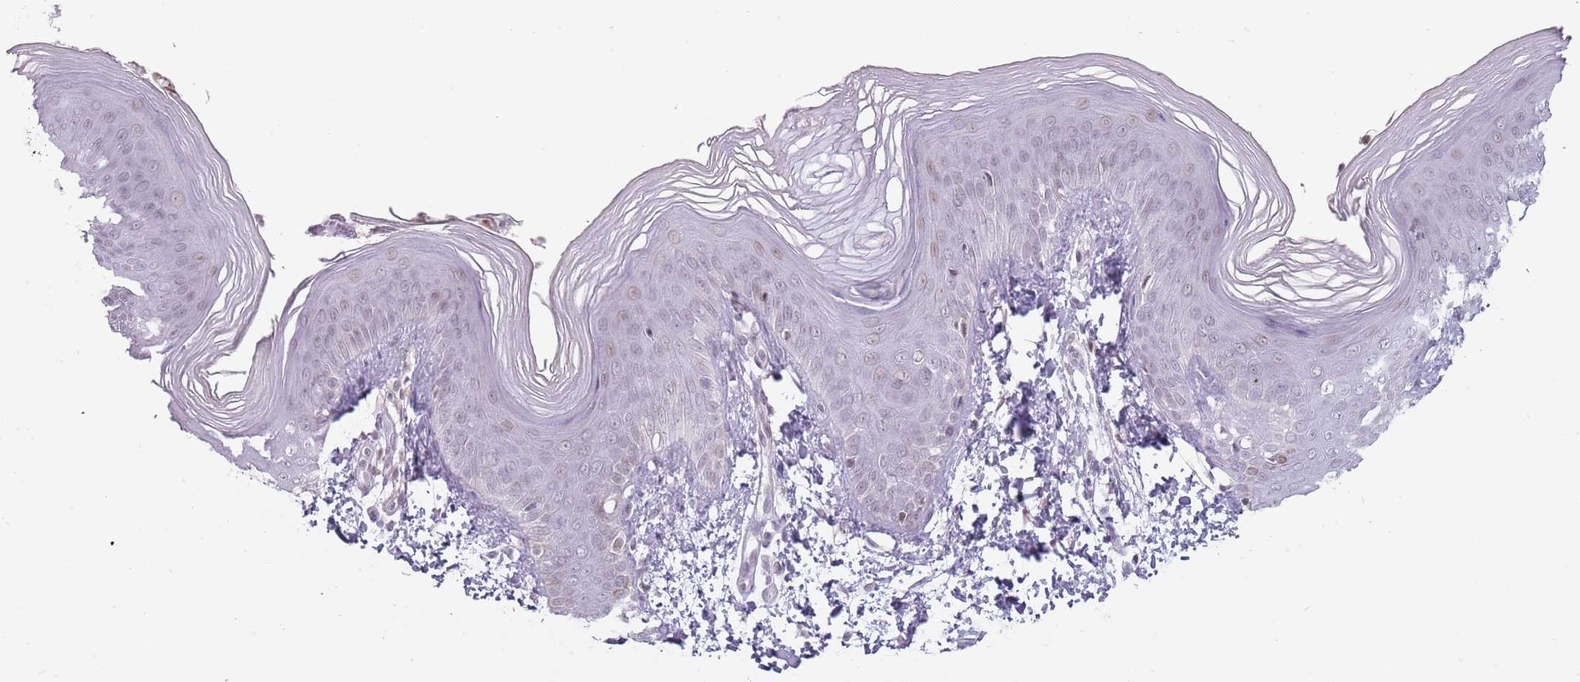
{"staining": {"intensity": "moderate", "quantity": "25%-75%", "location": "nuclear"}, "tissue": "skin", "cell_type": "Epidermal cells", "image_type": "normal", "snomed": [{"axis": "morphology", "description": "Normal tissue, NOS"}, {"axis": "topography", "description": "Anal"}], "caption": "Epidermal cells display medium levels of moderate nuclear positivity in about 25%-75% of cells in benign human skin. Using DAB (brown) and hematoxylin (blue) stains, captured at high magnification using brightfield microscopy.", "gene": "REXO4", "patient": {"sex": "female", "age": 40}}